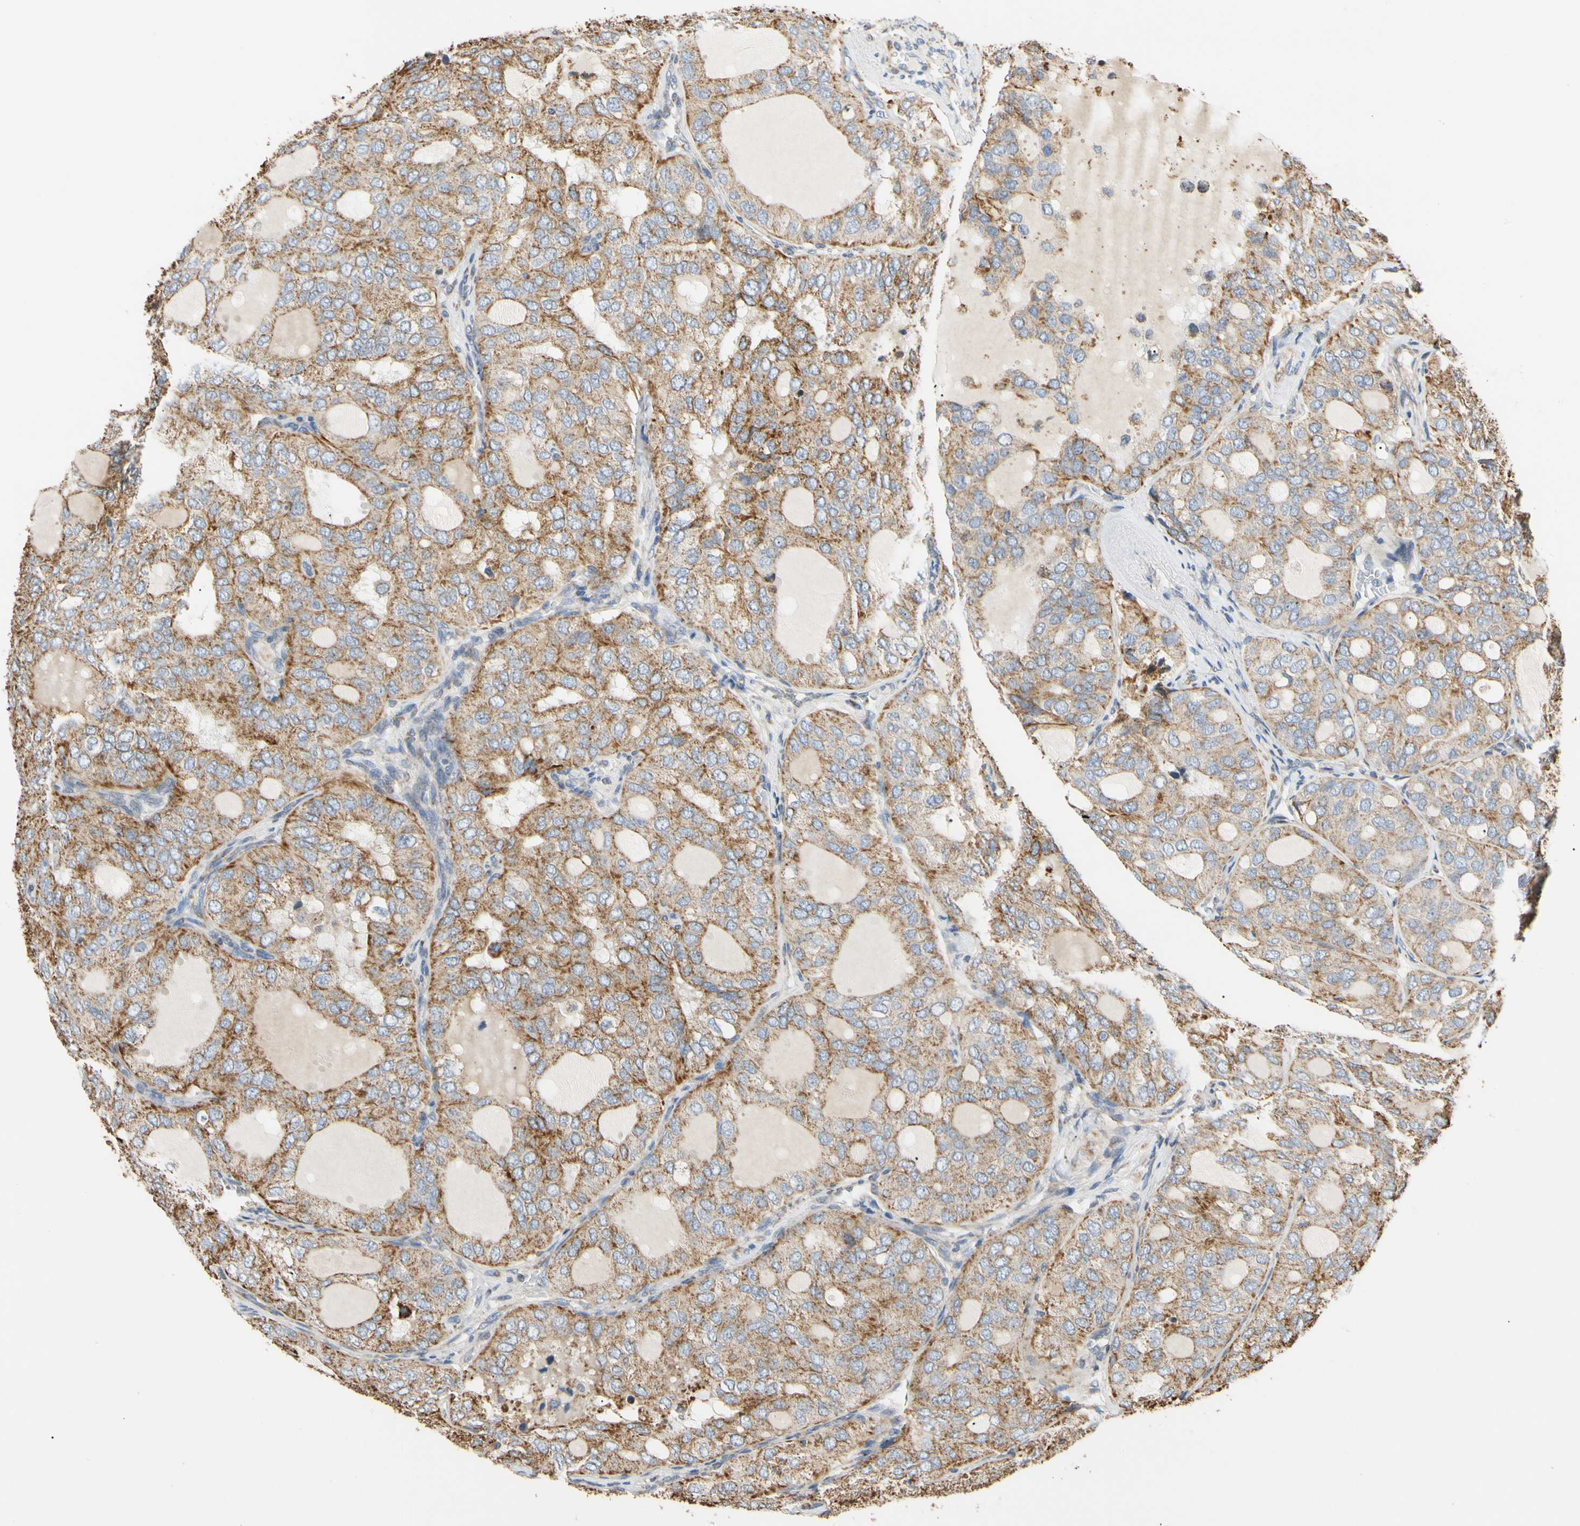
{"staining": {"intensity": "moderate", "quantity": ">75%", "location": "cytoplasmic/membranous"}, "tissue": "thyroid cancer", "cell_type": "Tumor cells", "image_type": "cancer", "snomed": [{"axis": "morphology", "description": "Follicular adenoma carcinoma, NOS"}, {"axis": "topography", "description": "Thyroid gland"}], "caption": "About >75% of tumor cells in follicular adenoma carcinoma (thyroid) exhibit moderate cytoplasmic/membranous protein positivity as visualized by brown immunohistochemical staining.", "gene": "PLGRKT", "patient": {"sex": "male", "age": 75}}